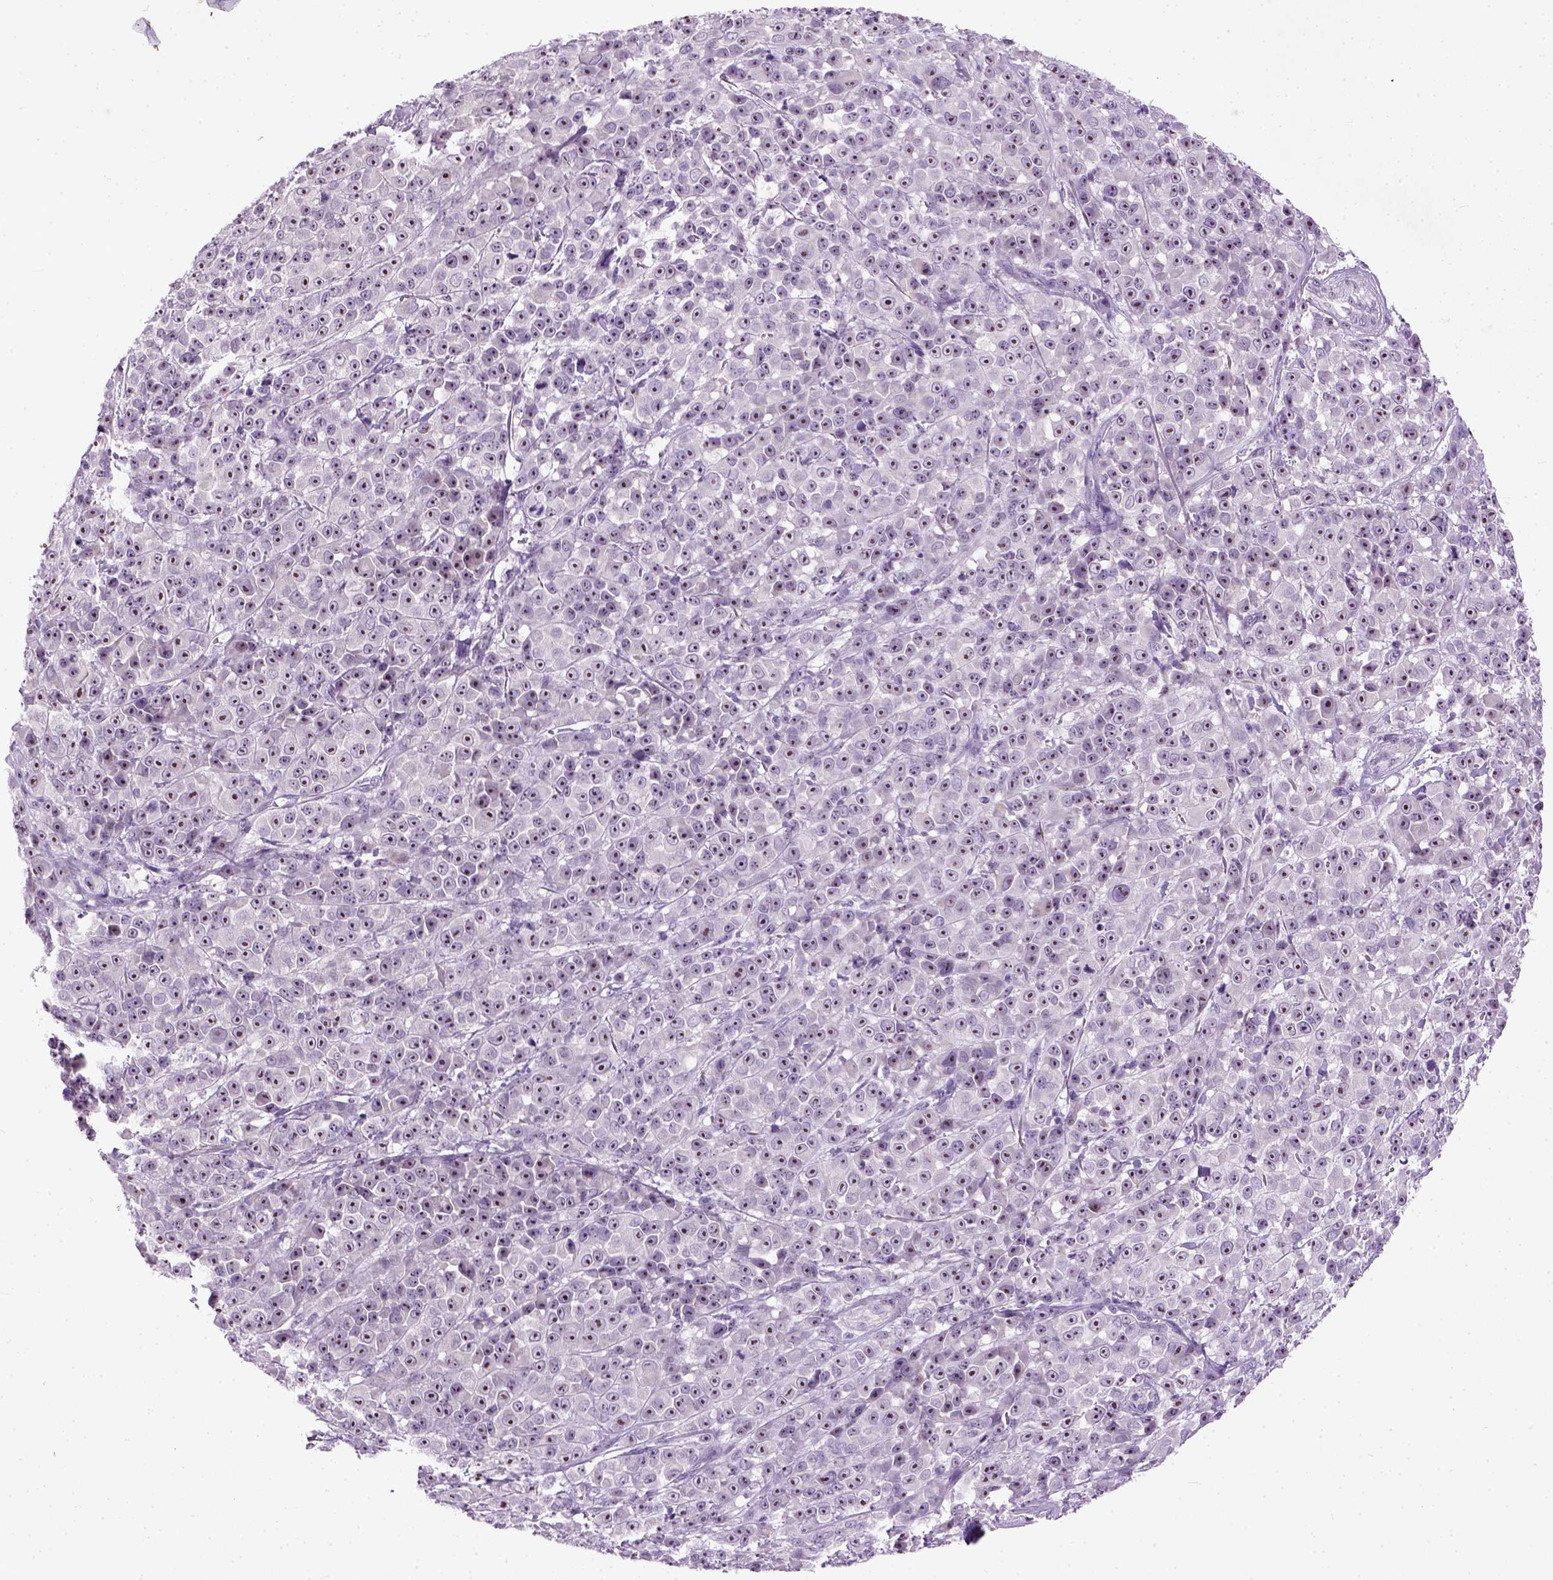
{"staining": {"intensity": "negative", "quantity": "none", "location": "none"}, "tissue": "melanoma", "cell_type": "Tumor cells", "image_type": "cancer", "snomed": [{"axis": "morphology", "description": "Malignant melanoma, NOS"}, {"axis": "topography", "description": "Skin"}, {"axis": "topography", "description": "Skin of back"}], "caption": "An IHC photomicrograph of melanoma is shown. There is no staining in tumor cells of melanoma. Nuclei are stained in blue.", "gene": "MAPT", "patient": {"sex": "male", "age": 91}}